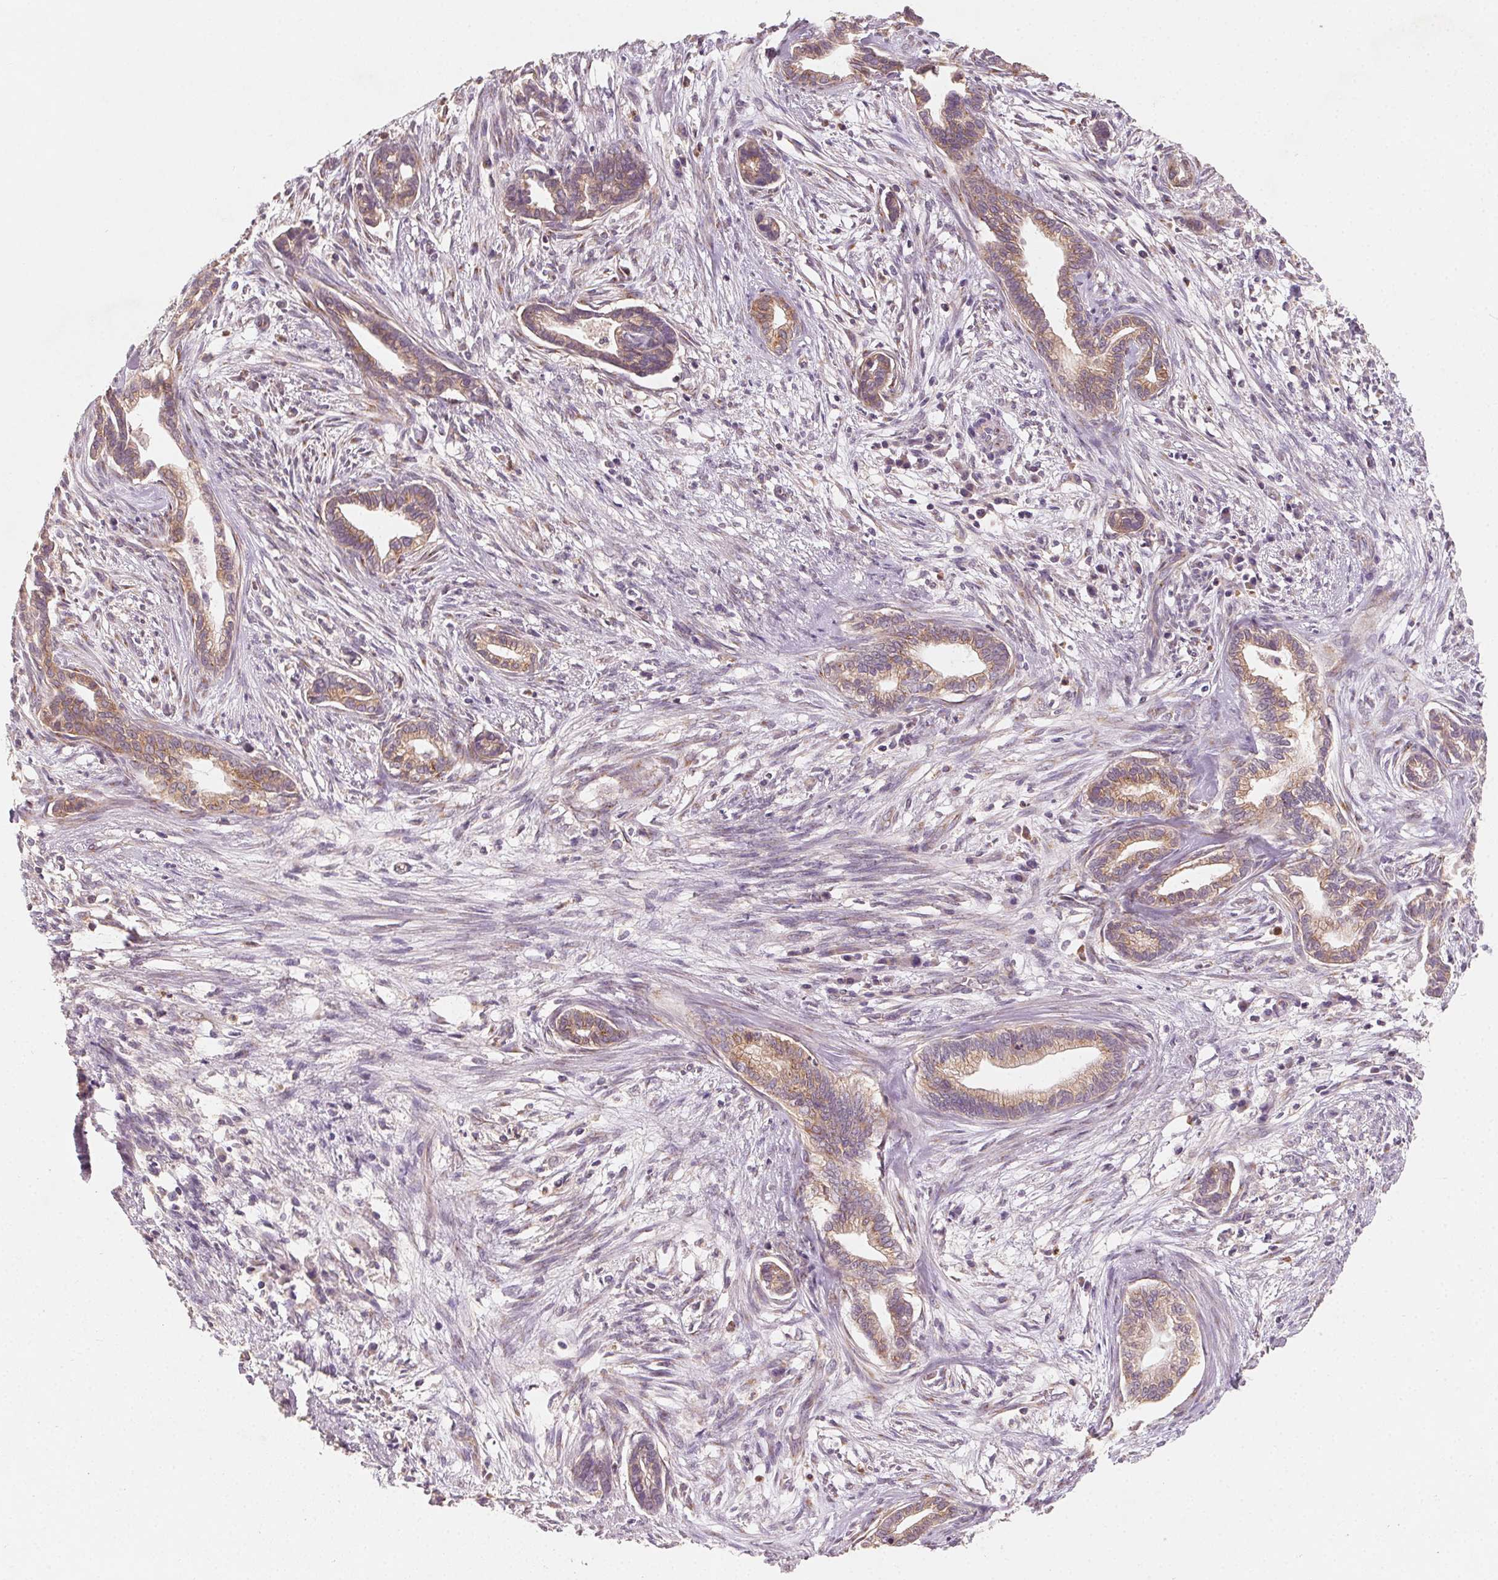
{"staining": {"intensity": "weak", "quantity": ">75%", "location": "cytoplasmic/membranous"}, "tissue": "cervical cancer", "cell_type": "Tumor cells", "image_type": "cancer", "snomed": [{"axis": "morphology", "description": "Adenocarcinoma, NOS"}, {"axis": "topography", "description": "Cervix"}], "caption": "The photomicrograph demonstrates a brown stain indicating the presence of a protein in the cytoplasmic/membranous of tumor cells in adenocarcinoma (cervical).", "gene": "AP1S1", "patient": {"sex": "female", "age": 62}}